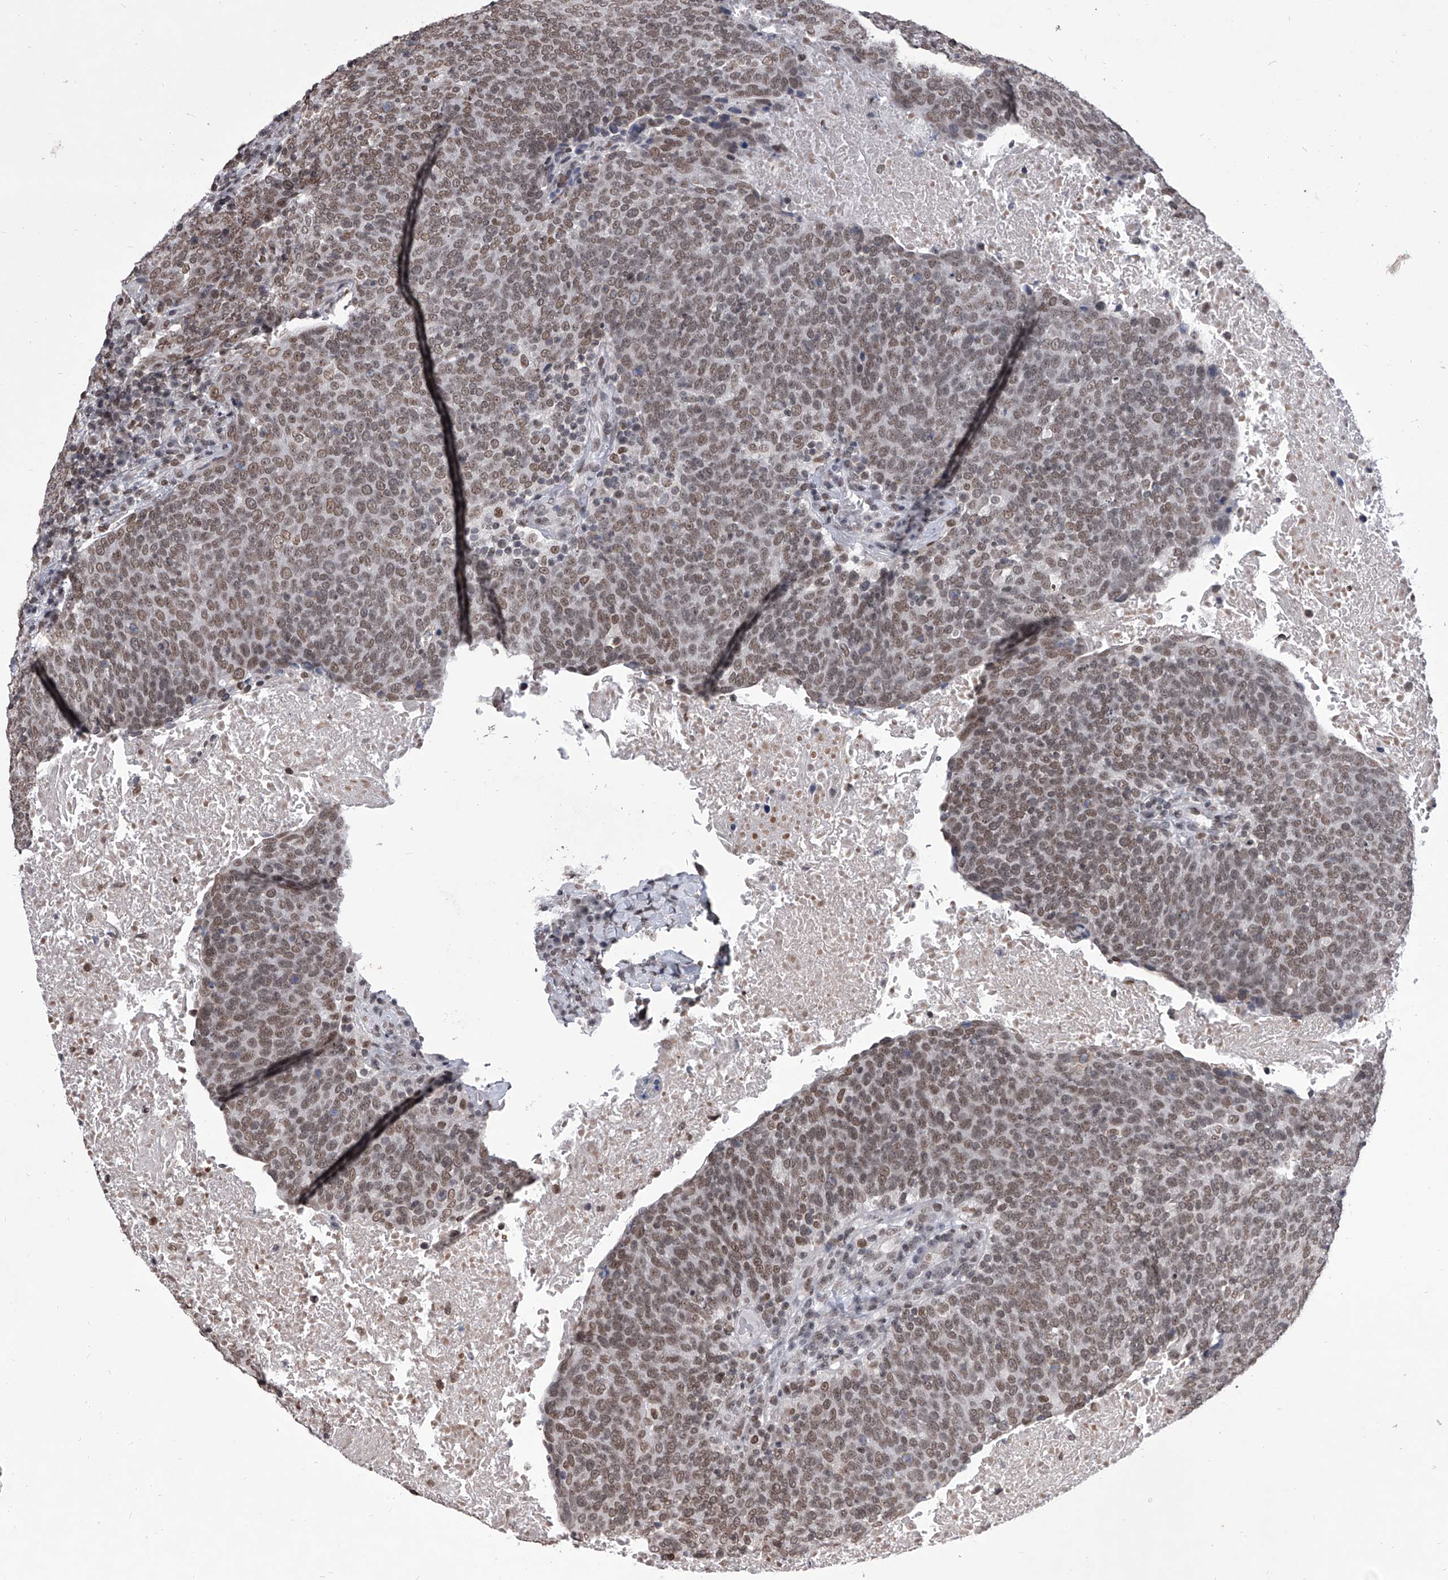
{"staining": {"intensity": "moderate", "quantity": ">75%", "location": "nuclear"}, "tissue": "head and neck cancer", "cell_type": "Tumor cells", "image_type": "cancer", "snomed": [{"axis": "morphology", "description": "Squamous cell carcinoma, NOS"}, {"axis": "morphology", "description": "Squamous cell carcinoma, metastatic, NOS"}, {"axis": "topography", "description": "Lymph node"}, {"axis": "topography", "description": "Head-Neck"}], "caption": "Head and neck cancer tissue displays moderate nuclear staining in about >75% of tumor cells (brown staining indicates protein expression, while blue staining denotes nuclei).", "gene": "PPIL4", "patient": {"sex": "male", "age": 62}}